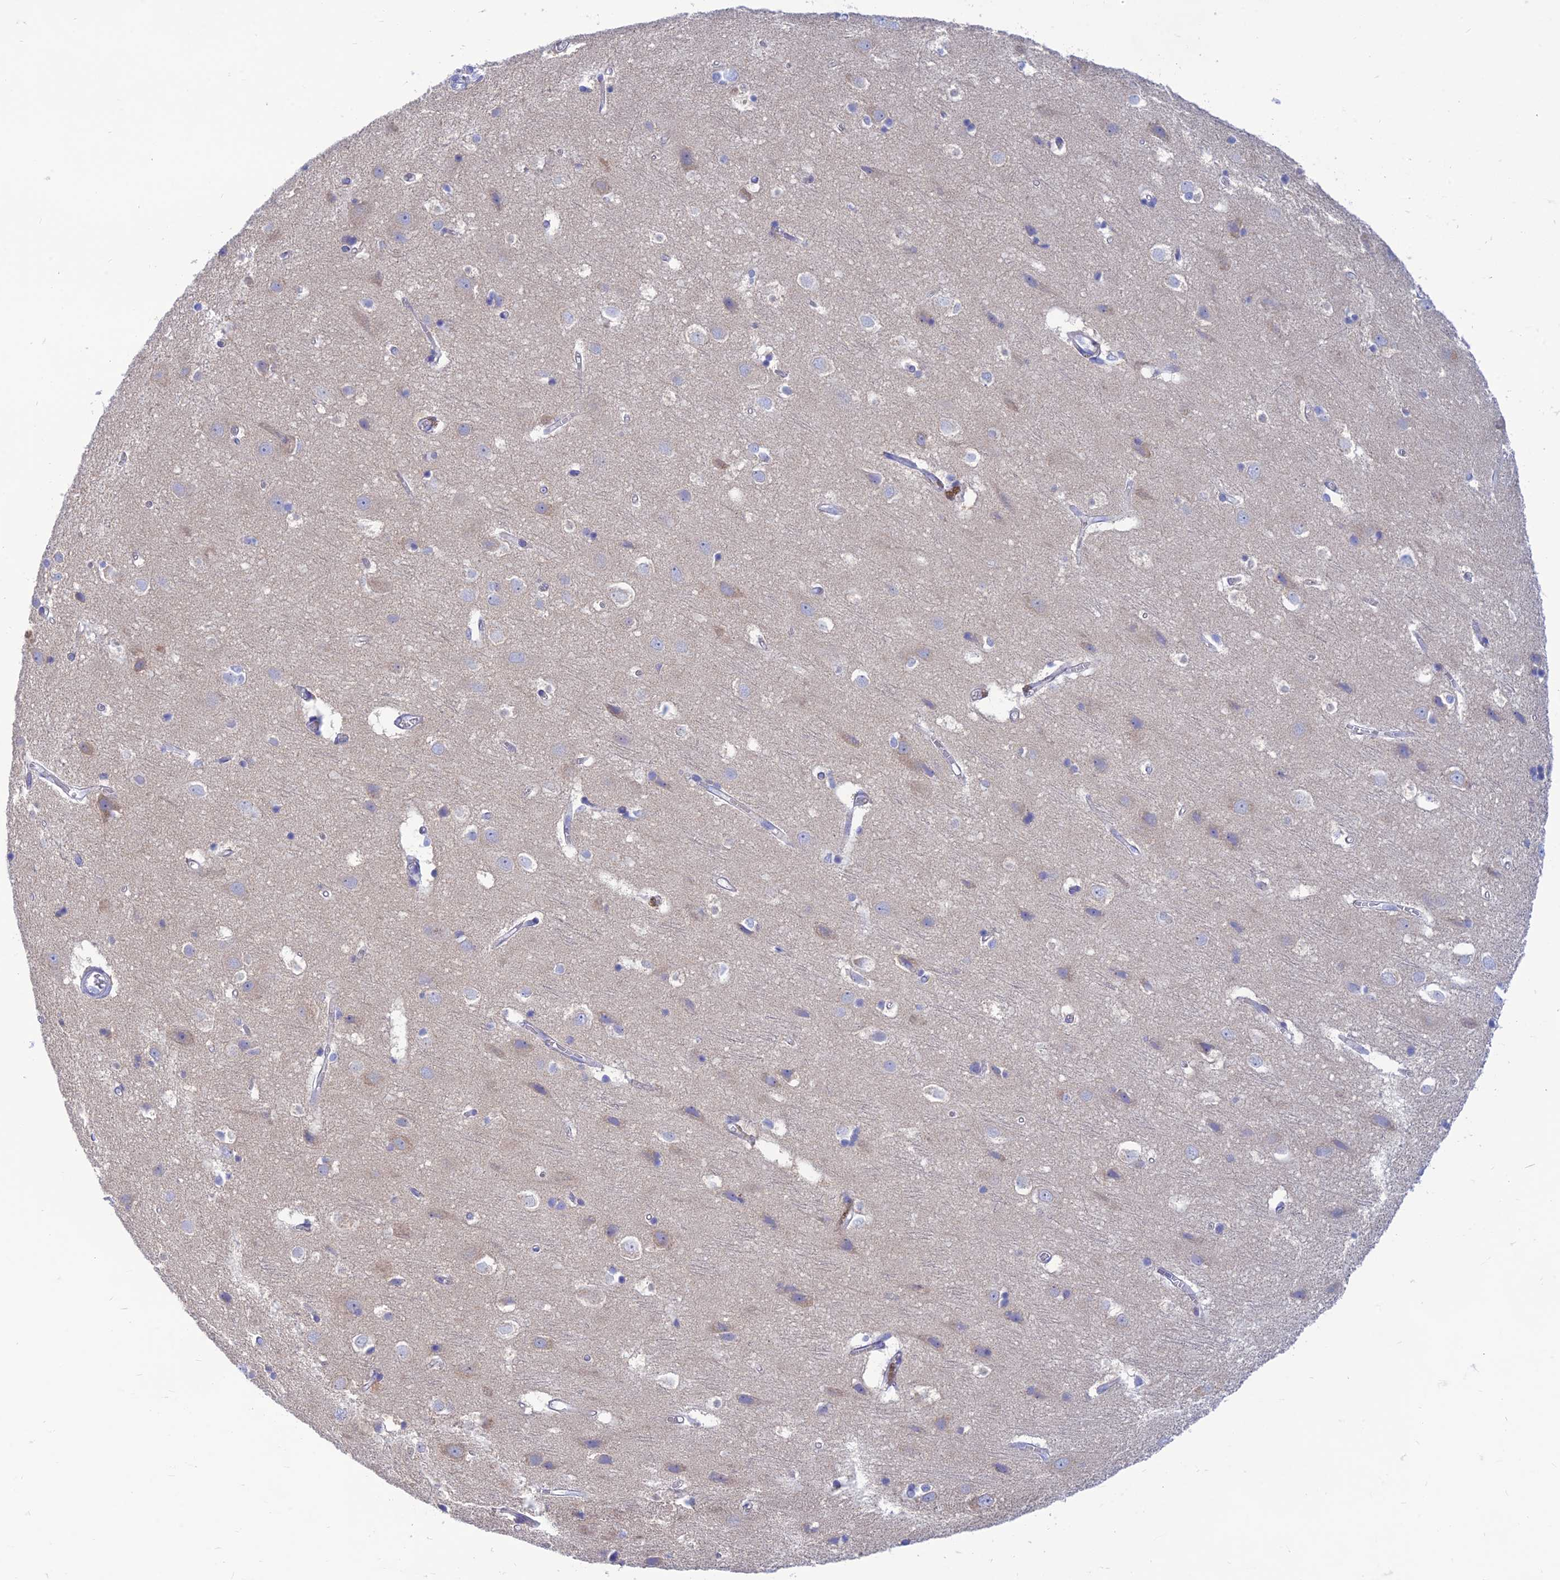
{"staining": {"intensity": "negative", "quantity": "none", "location": "none"}, "tissue": "cerebral cortex", "cell_type": "Endothelial cells", "image_type": "normal", "snomed": [{"axis": "morphology", "description": "Normal tissue, NOS"}, {"axis": "topography", "description": "Cerebral cortex"}], "caption": "The immunohistochemistry micrograph has no significant staining in endothelial cells of cerebral cortex.", "gene": "TMEM30B", "patient": {"sex": "male", "age": 54}}